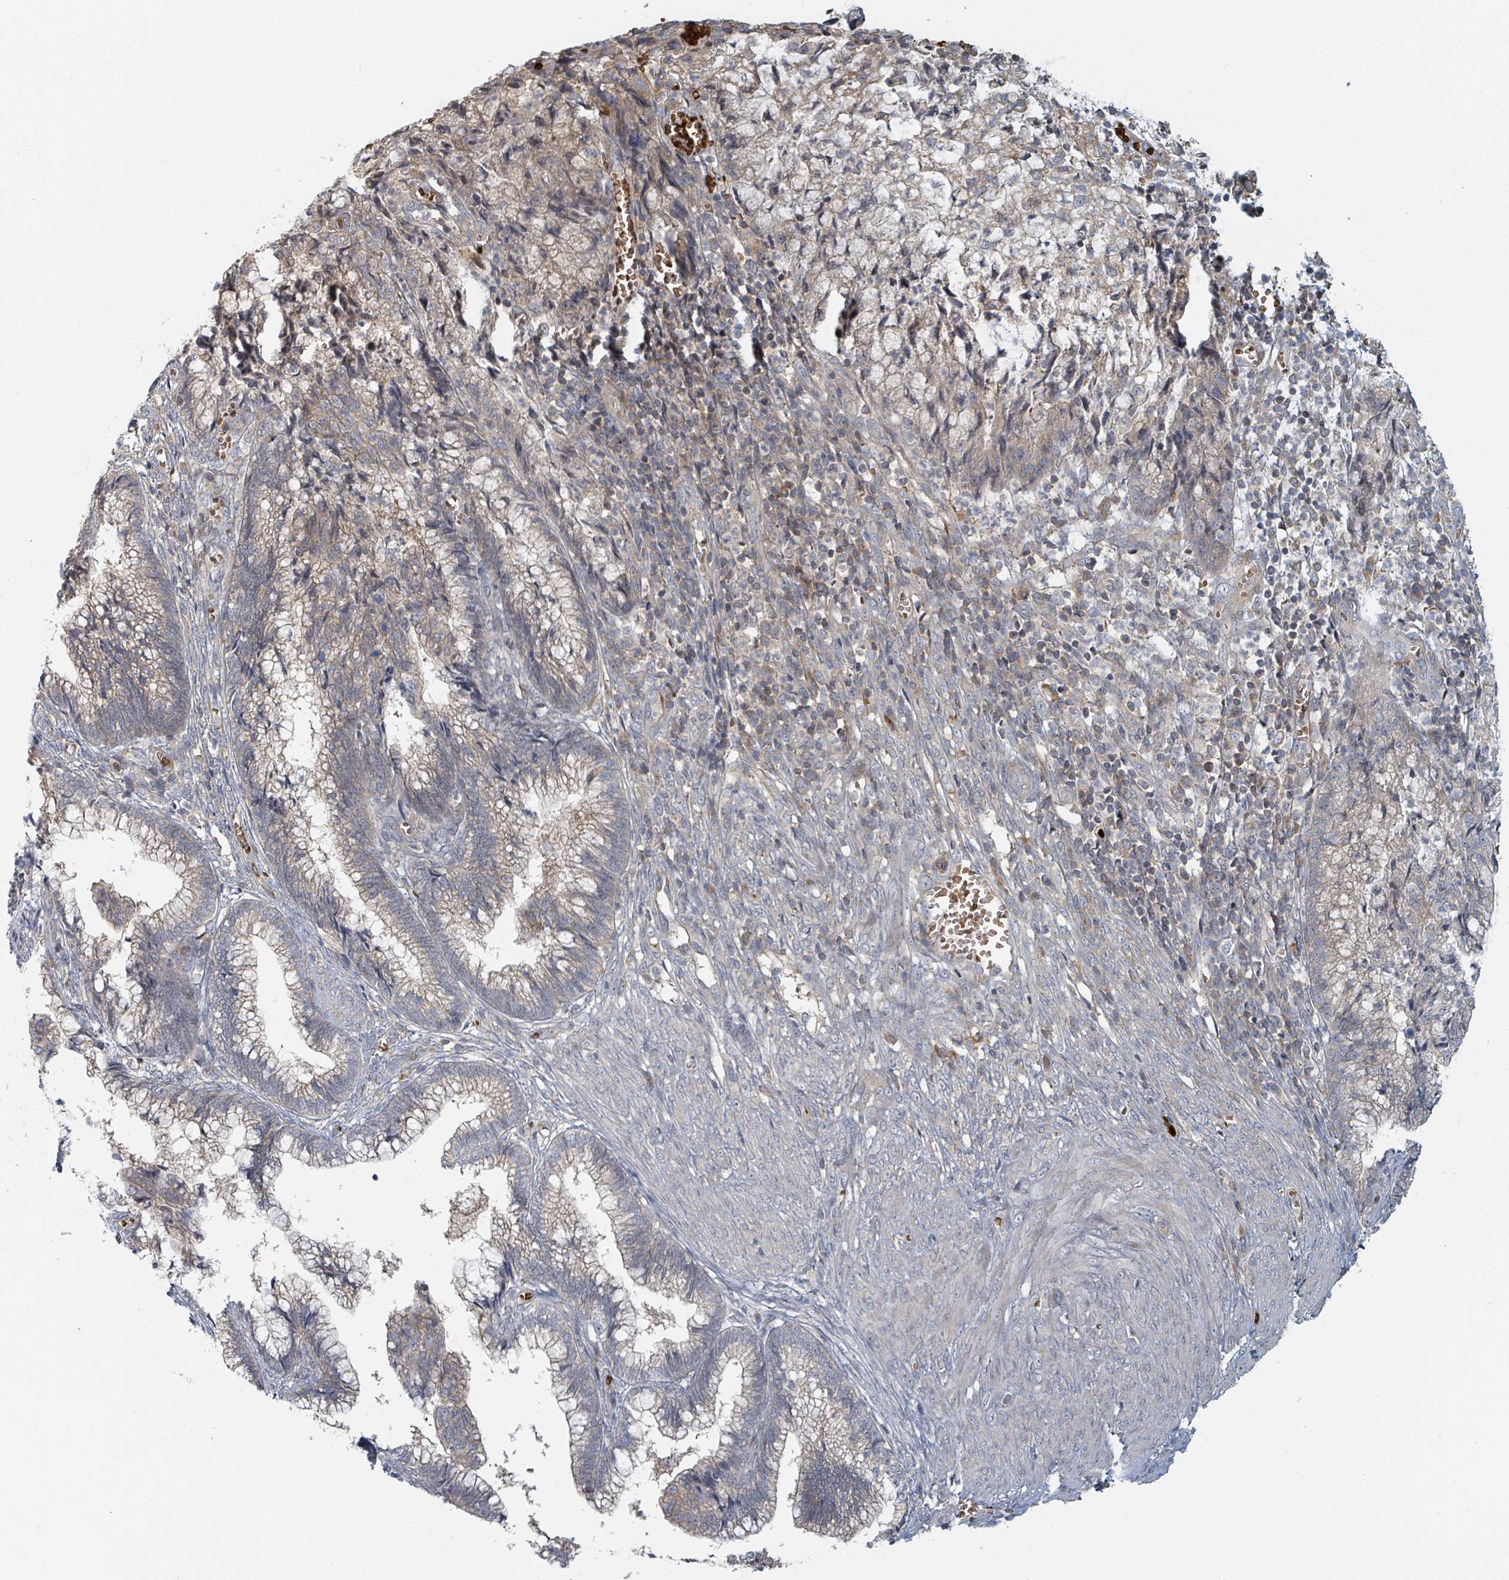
{"staining": {"intensity": "weak", "quantity": "<25%", "location": "cytoplasmic/membranous"}, "tissue": "cervical cancer", "cell_type": "Tumor cells", "image_type": "cancer", "snomed": [{"axis": "morphology", "description": "Adenocarcinoma, NOS"}, {"axis": "topography", "description": "Cervix"}], "caption": "Tumor cells are negative for protein expression in human cervical cancer (adenocarcinoma). (Stains: DAB (3,3'-diaminobenzidine) IHC with hematoxylin counter stain, Microscopy: brightfield microscopy at high magnification).", "gene": "TRPC4AP", "patient": {"sex": "female", "age": 44}}